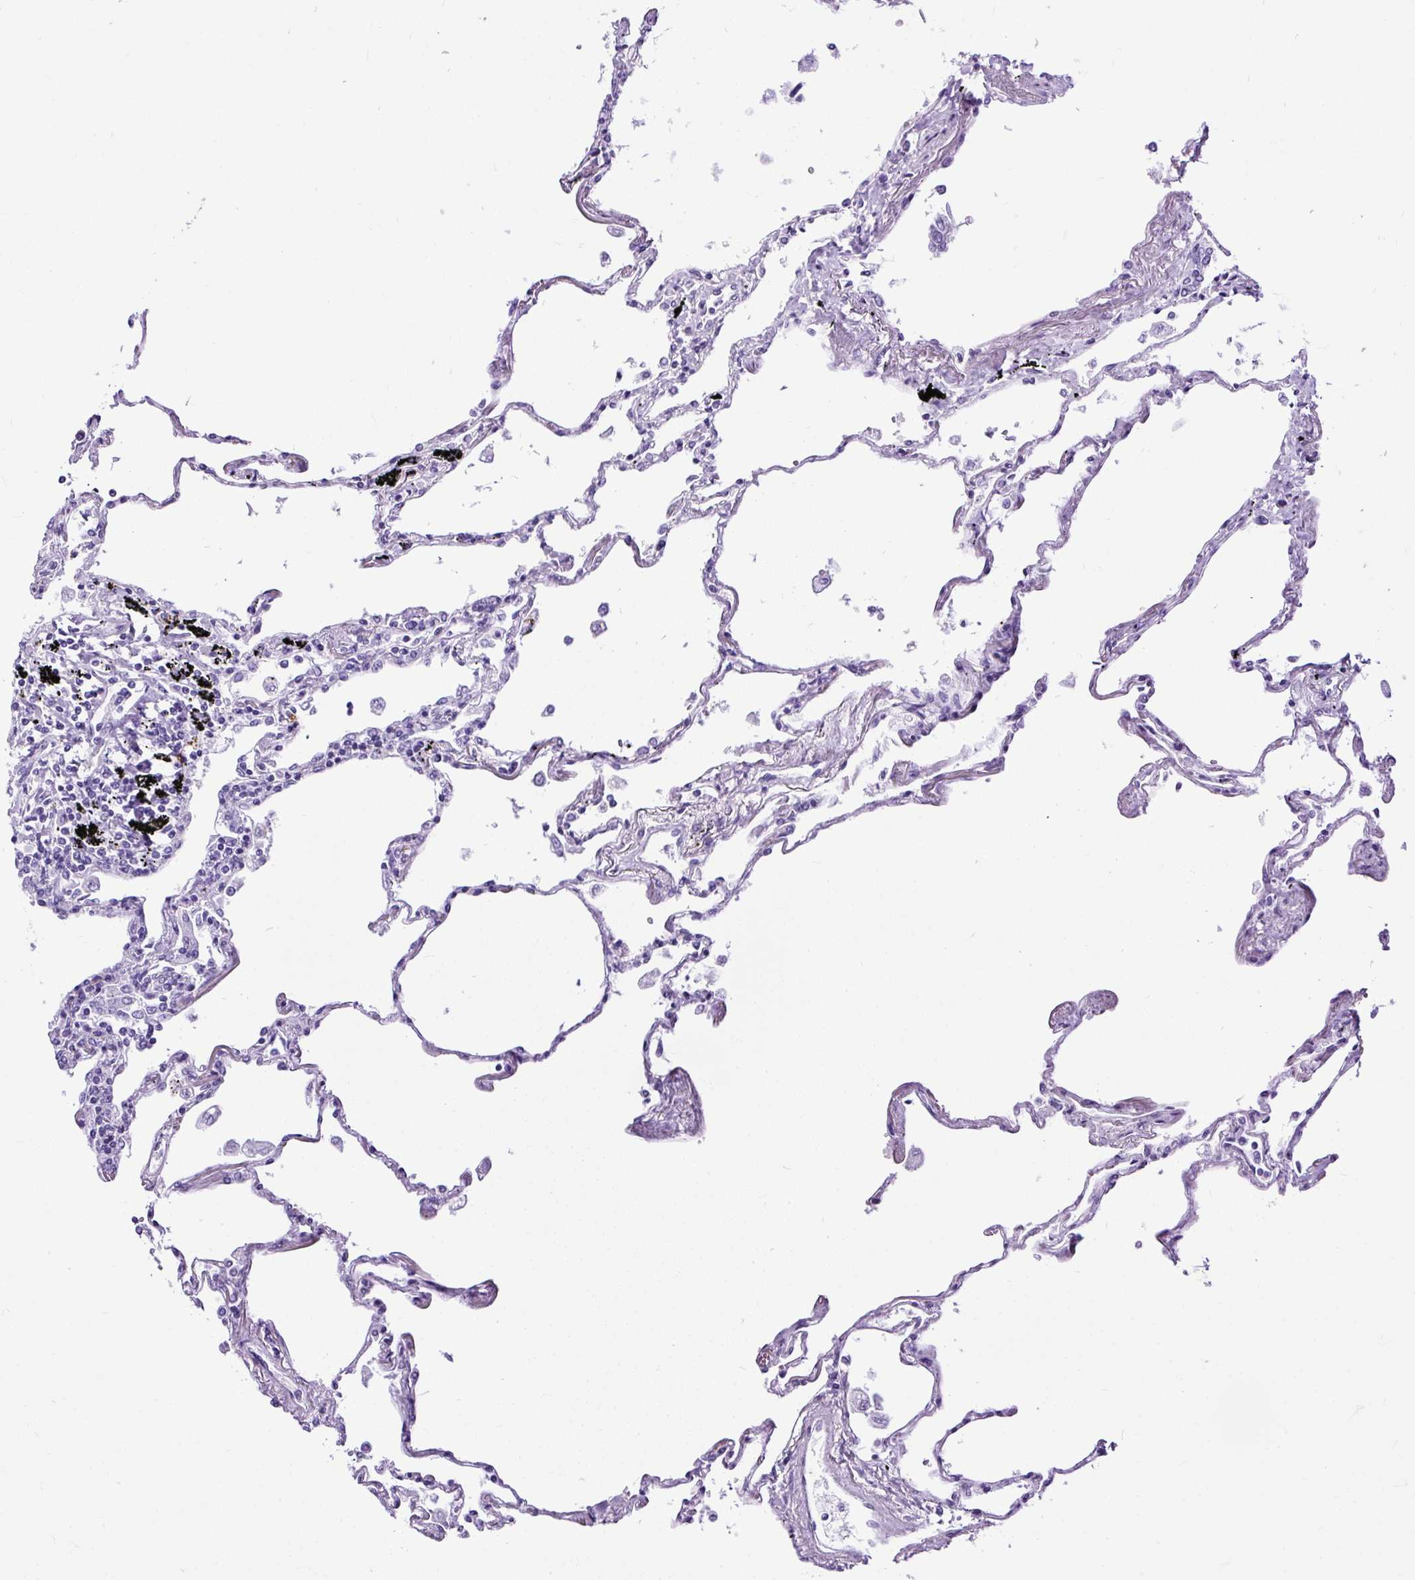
{"staining": {"intensity": "negative", "quantity": "none", "location": "none"}, "tissue": "lung", "cell_type": "Alveolar cells", "image_type": "normal", "snomed": [{"axis": "morphology", "description": "Normal tissue, NOS"}, {"axis": "topography", "description": "Lung"}], "caption": "The IHC image has no significant expression in alveolar cells of lung. Brightfield microscopy of immunohistochemistry (IHC) stained with DAB (3,3'-diaminobenzidine) (brown) and hematoxylin (blue), captured at high magnification.", "gene": "CEL", "patient": {"sex": "female", "age": 67}}